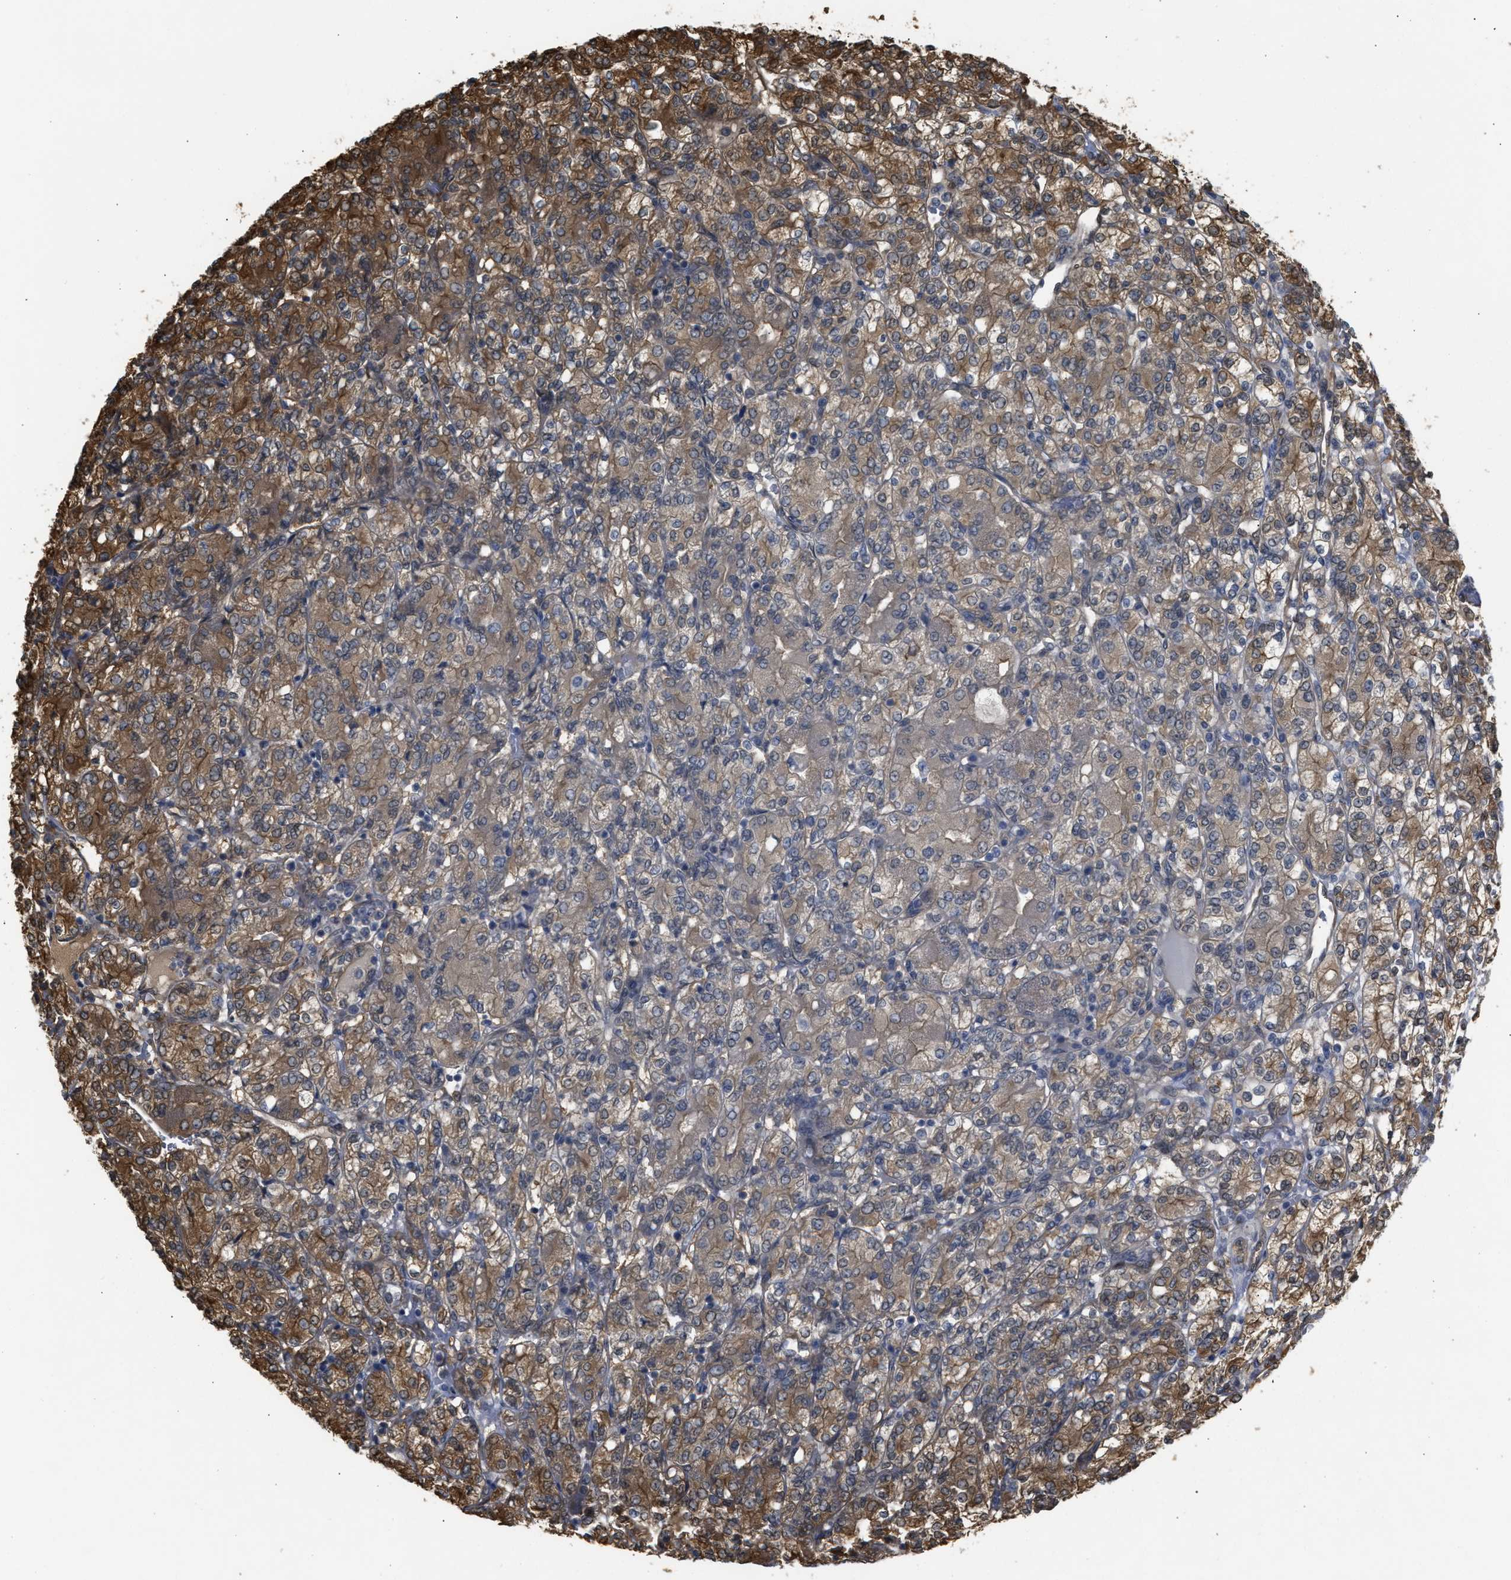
{"staining": {"intensity": "moderate", "quantity": ">75%", "location": "cytoplasmic/membranous"}, "tissue": "renal cancer", "cell_type": "Tumor cells", "image_type": "cancer", "snomed": [{"axis": "morphology", "description": "Adenocarcinoma, NOS"}, {"axis": "topography", "description": "Kidney"}], "caption": "Immunohistochemical staining of renal adenocarcinoma reveals moderate cytoplasmic/membranous protein positivity in about >75% of tumor cells.", "gene": "BAG3", "patient": {"sex": "male", "age": 77}}